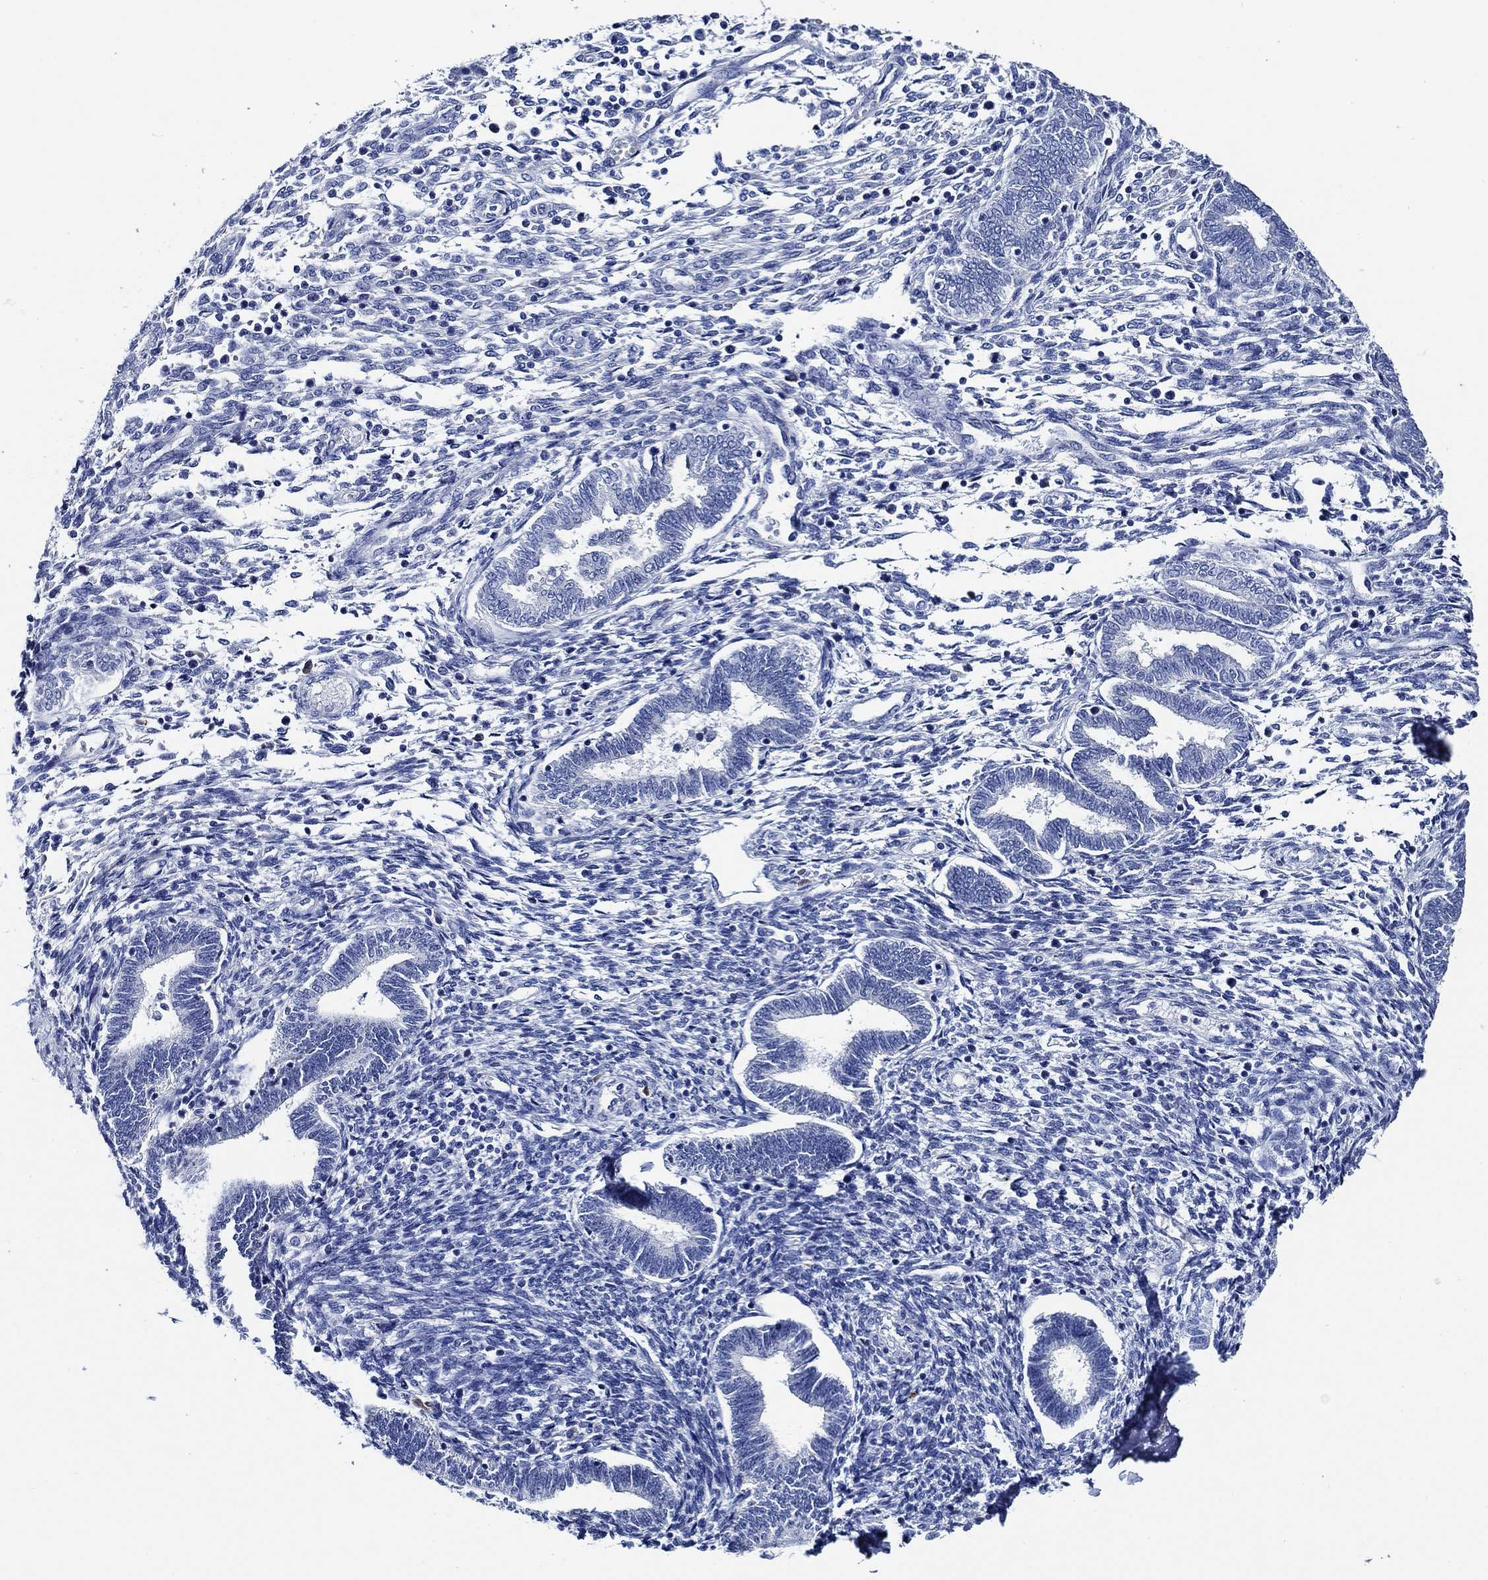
{"staining": {"intensity": "negative", "quantity": "none", "location": "none"}, "tissue": "endometrium", "cell_type": "Cells in endometrial stroma", "image_type": "normal", "snomed": [{"axis": "morphology", "description": "Normal tissue, NOS"}, {"axis": "topography", "description": "Endometrium"}], "caption": "Immunohistochemistry histopathology image of normal human endometrium stained for a protein (brown), which demonstrates no positivity in cells in endometrial stroma. Nuclei are stained in blue.", "gene": "WDR62", "patient": {"sex": "female", "age": 42}}